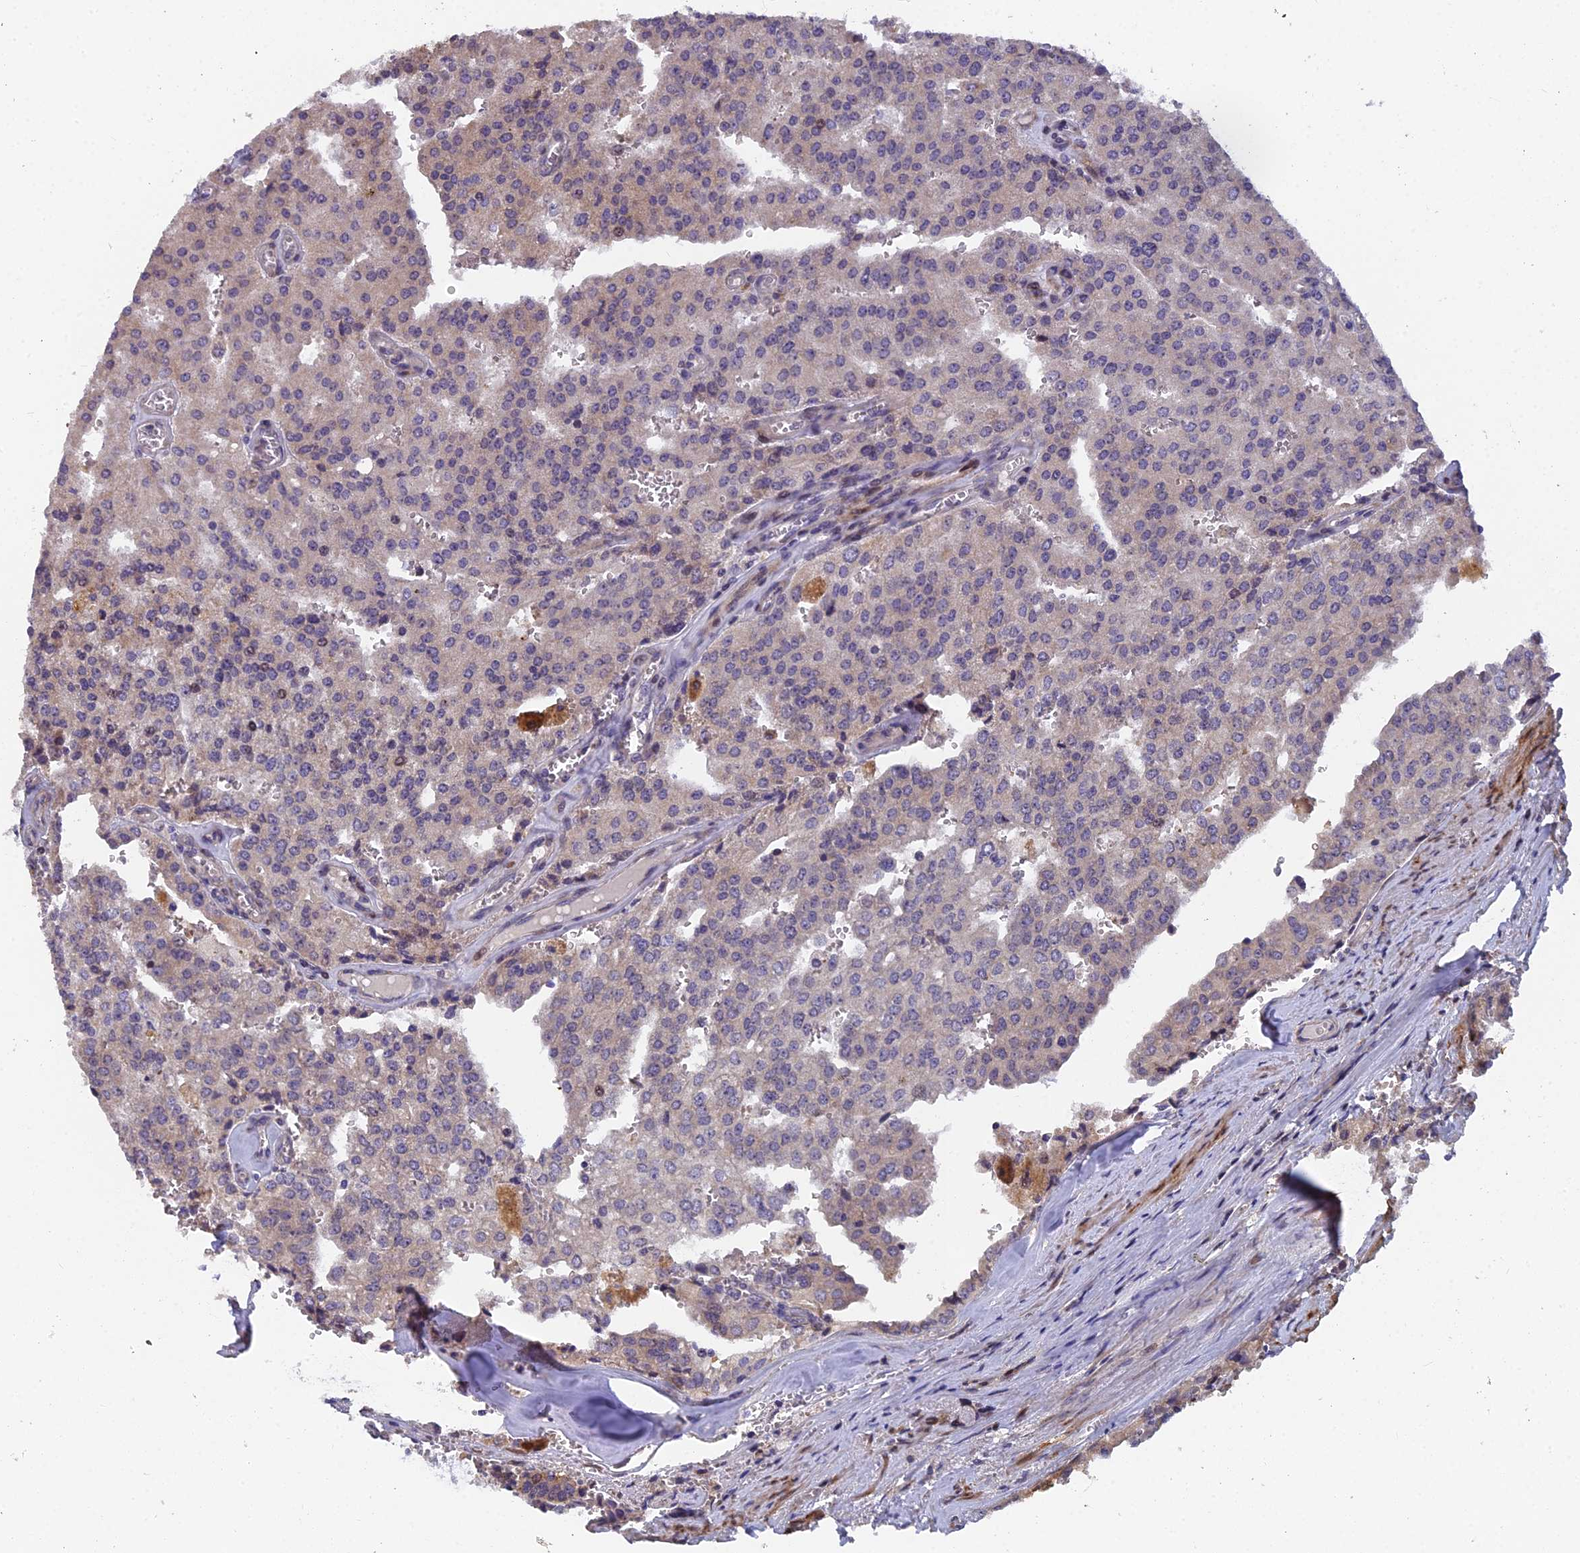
{"staining": {"intensity": "weak", "quantity": "25%-75%", "location": "cytoplasmic/membranous"}, "tissue": "prostate cancer", "cell_type": "Tumor cells", "image_type": "cancer", "snomed": [{"axis": "morphology", "description": "Adenocarcinoma, High grade"}, {"axis": "topography", "description": "Prostate"}], "caption": "High-grade adenocarcinoma (prostate) stained with immunohistochemistry (IHC) reveals weak cytoplasmic/membranous staining in about 25%-75% of tumor cells. The staining is performed using DAB brown chromogen to label protein expression. The nuclei are counter-stained blue using hematoxylin.", "gene": "RAB28", "patient": {"sex": "male", "age": 68}}